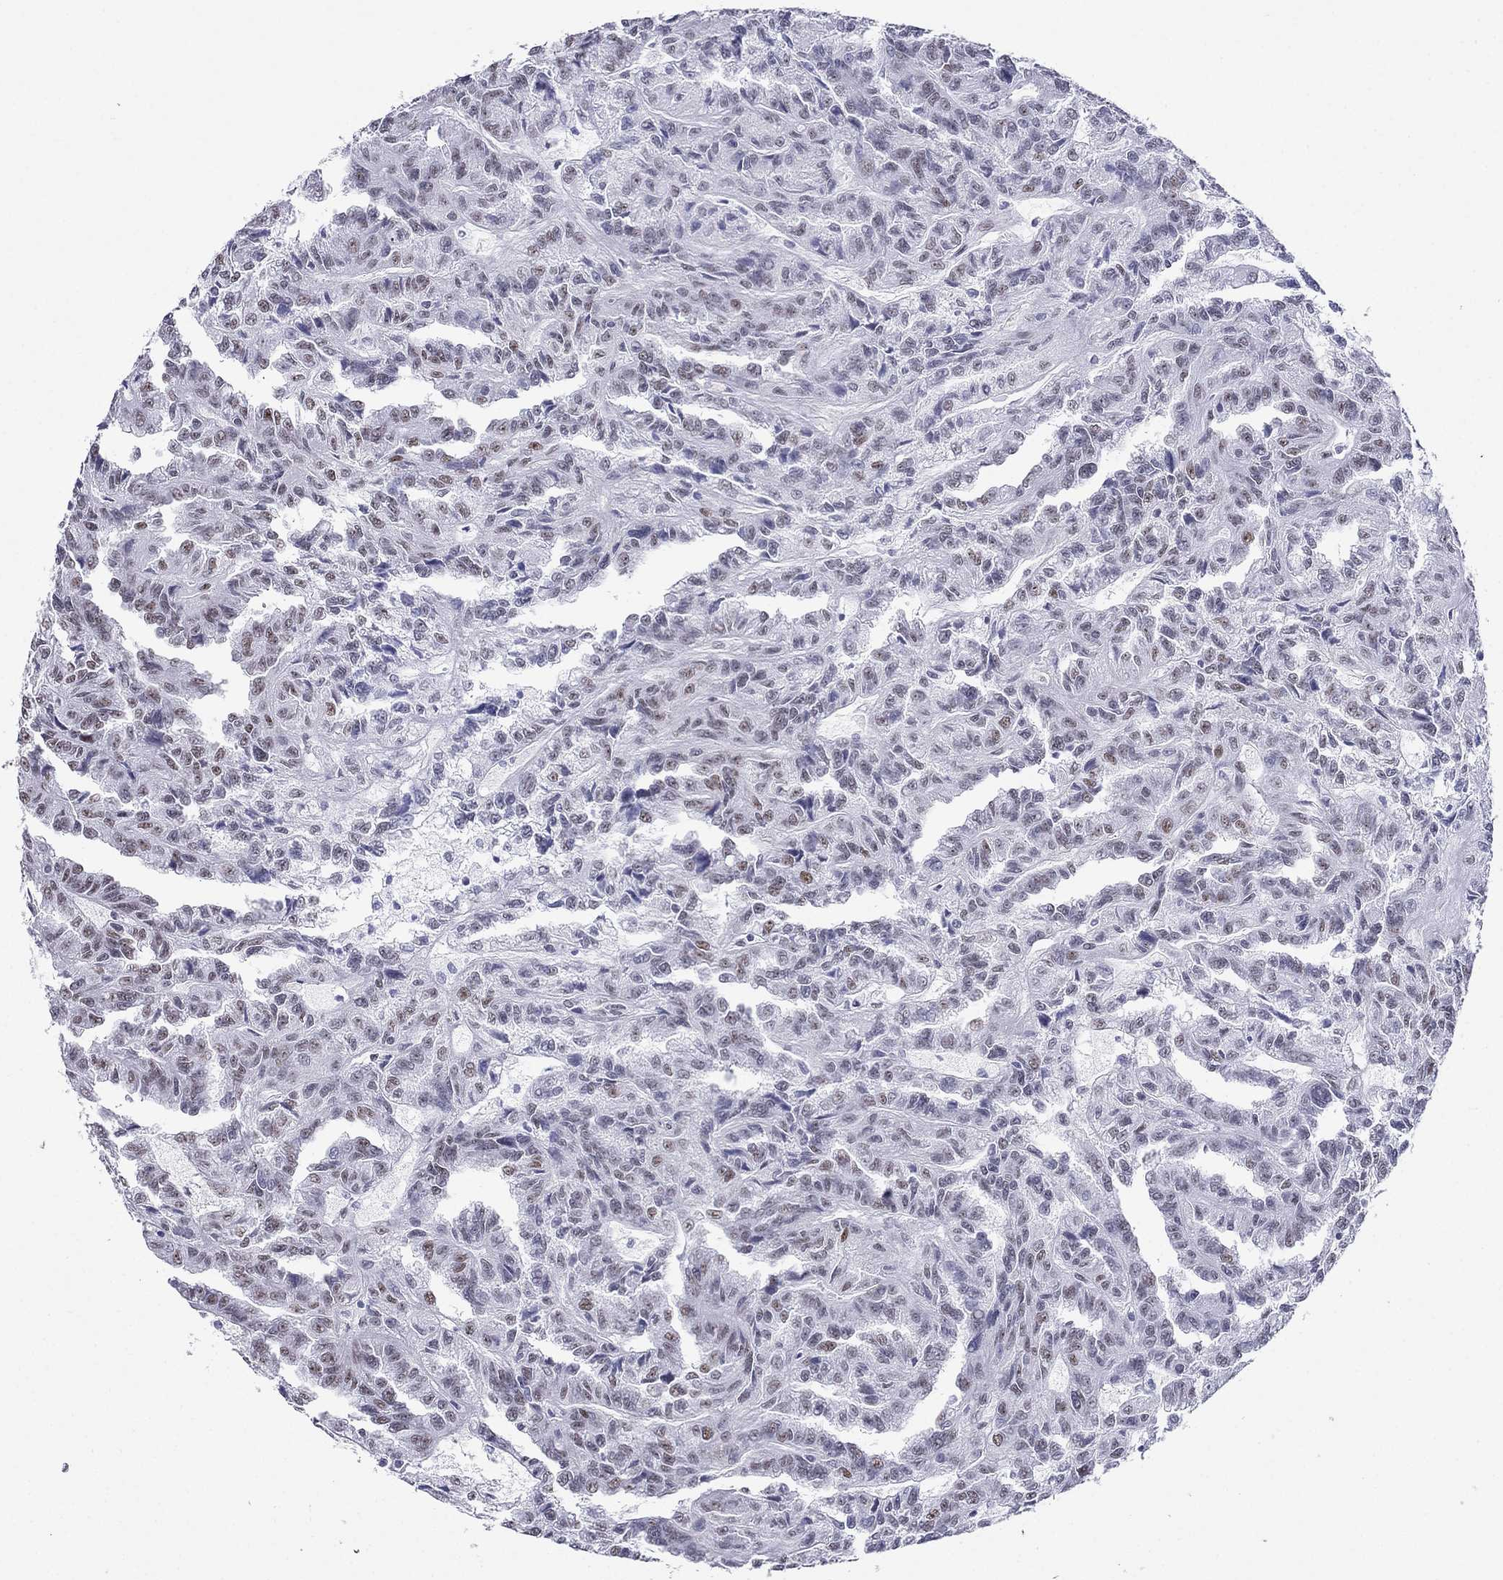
{"staining": {"intensity": "moderate", "quantity": "<25%", "location": "nuclear"}, "tissue": "renal cancer", "cell_type": "Tumor cells", "image_type": "cancer", "snomed": [{"axis": "morphology", "description": "Adenocarcinoma, NOS"}, {"axis": "topography", "description": "Kidney"}], "caption": "Renal cancer stained with a brown dye exhibits moderate nuclear positive positivity in approximately <25% of tumor cells.", "gene": "PPM1G", "patient": {"sex": "male", "age": 79}}